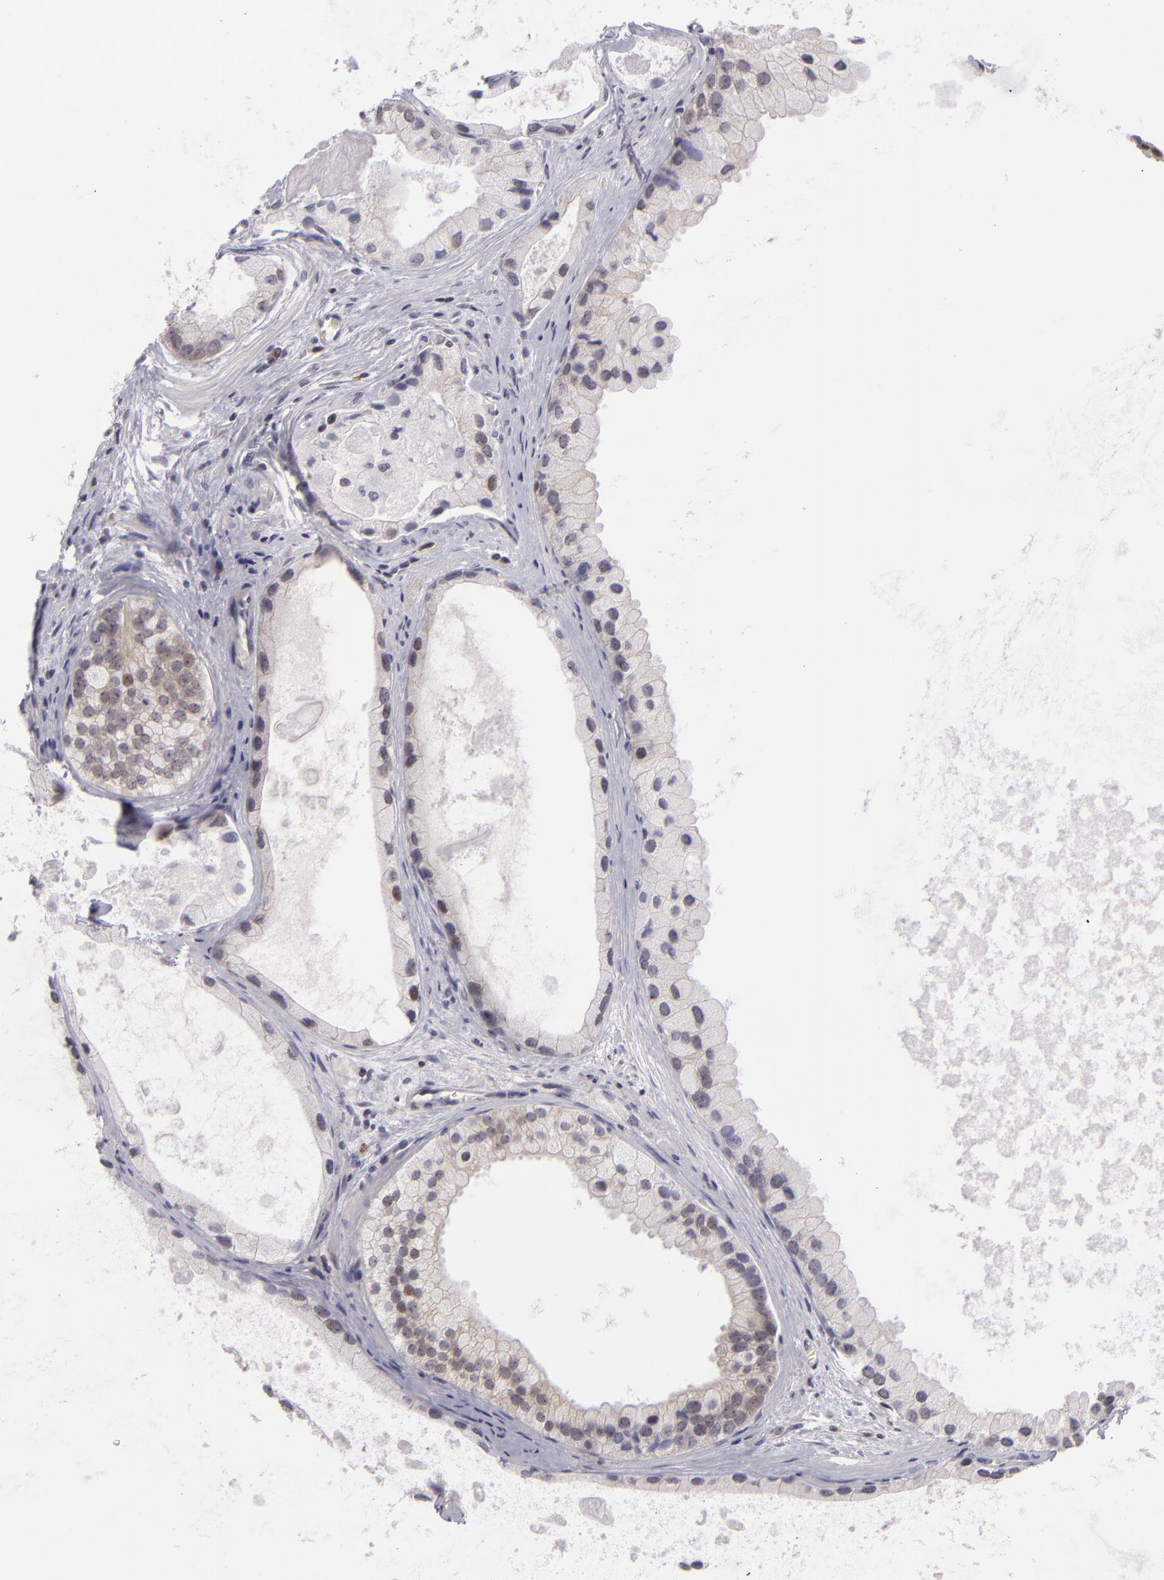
{"staining": {"intensity": "weak", "quantity": "<25%", "location": "cytoplasmic/membranous"}, "tissue": "prostate cancer", "cell_type": "Tumor cells", "image_type": "cancer", "snomed": [{"axis": "morphology", "description": "Adenocarcinoma, Medium grade"}, {"axis": "topography", "description": "Prostate"}], "caption": "There is no significant staining in tumor cells of adenocarcinoma (medium-grade) (prostate).", "gene": "CTNNB1", "patient": {"sex": "male", "age": 70}}